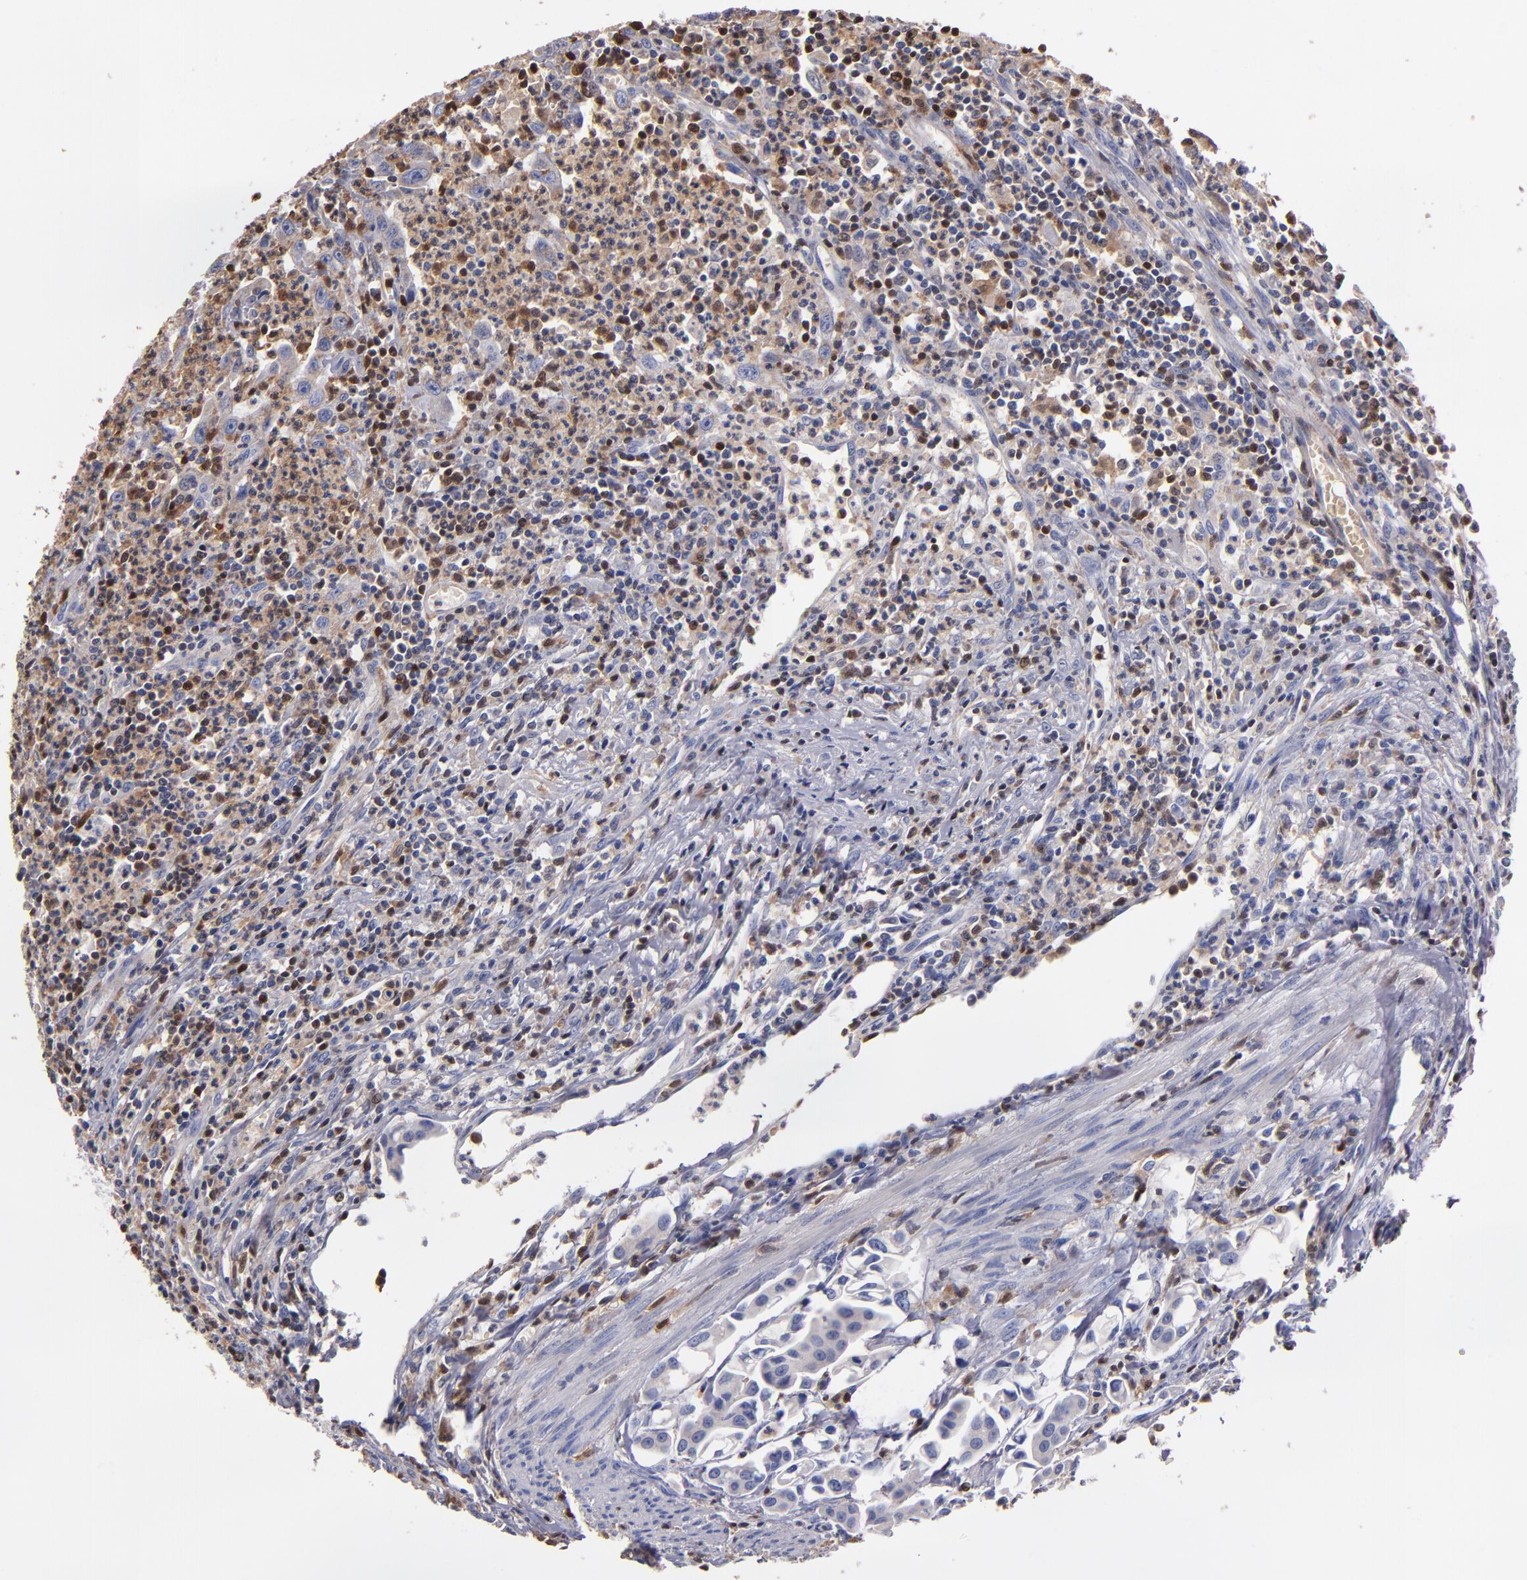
{"staining": {"intensity": "negative", "quantity": "none", "location": "none"}, "tissue": "urothelial cancer", "cell_type": "Tumor cells", "image_type": "cancer", "snomed": [{"axis": "morphology", "description": "Urothelial carcinoma, High grade"}, {"axis": "topography", "description": "Urinary bladder"}], "caption": "DAB immunohistochemical staining of urothelial cancer shows no significant staining in tumor cells. The staining is performed using DAB brown chromogen with nuclei counter-stained in using hematoxylin.", "gene": "S100A4", "patient": {"sex": "male", "age": 66}}